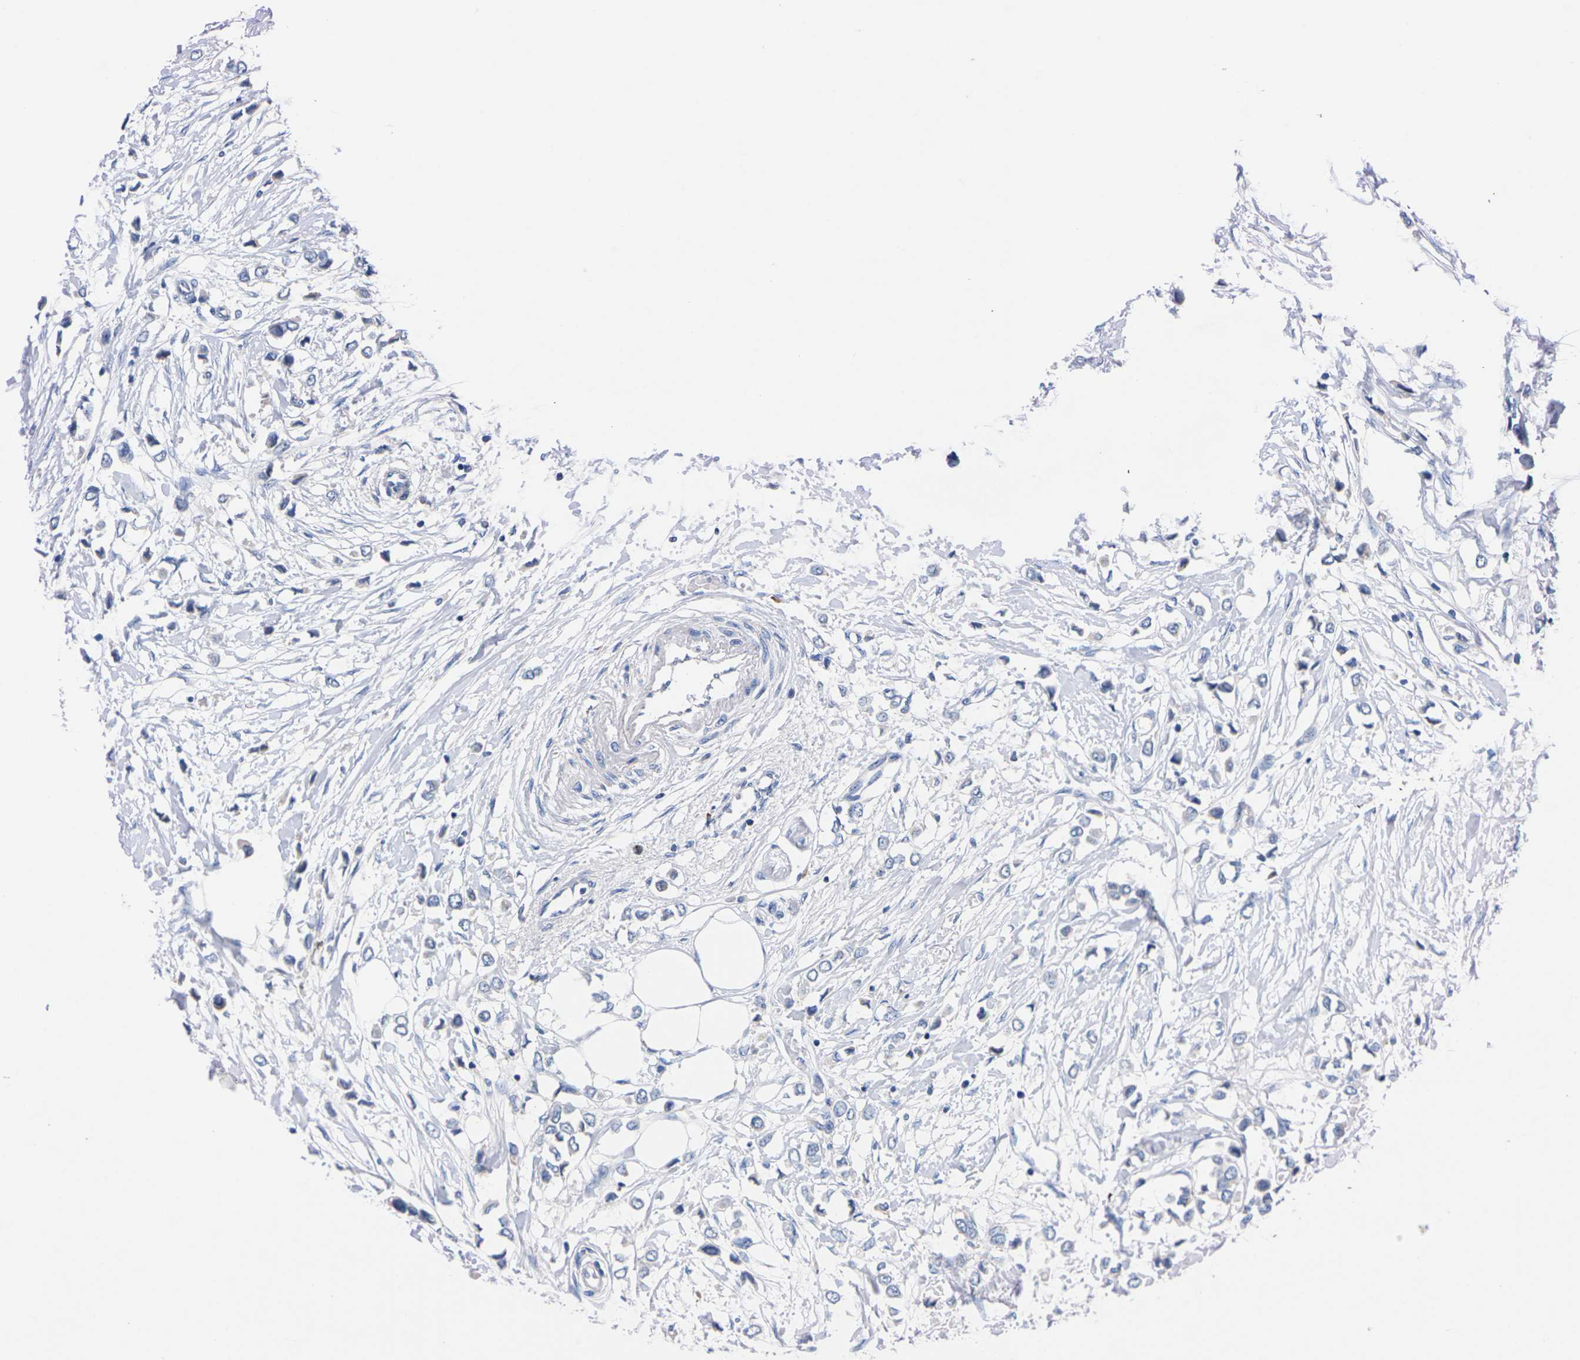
{"staining": {"intensity": "negative", "quantity": "none", "location": "none"}, "tissue": "breast cancer", "cell_type": "Tumor cells", "image_type": "cancer", "snomed": [{"axis": "morphology", "description": "Lobular carcinoma"}, {"axis": "topography", "description": "Breast"}], "caption": "Immunohistochemical staining of breast lobular carcinoma displays no significant expression in tumor cells.", "gene": "FAM210A", "patient": {"sex": "female", "age": 51}}